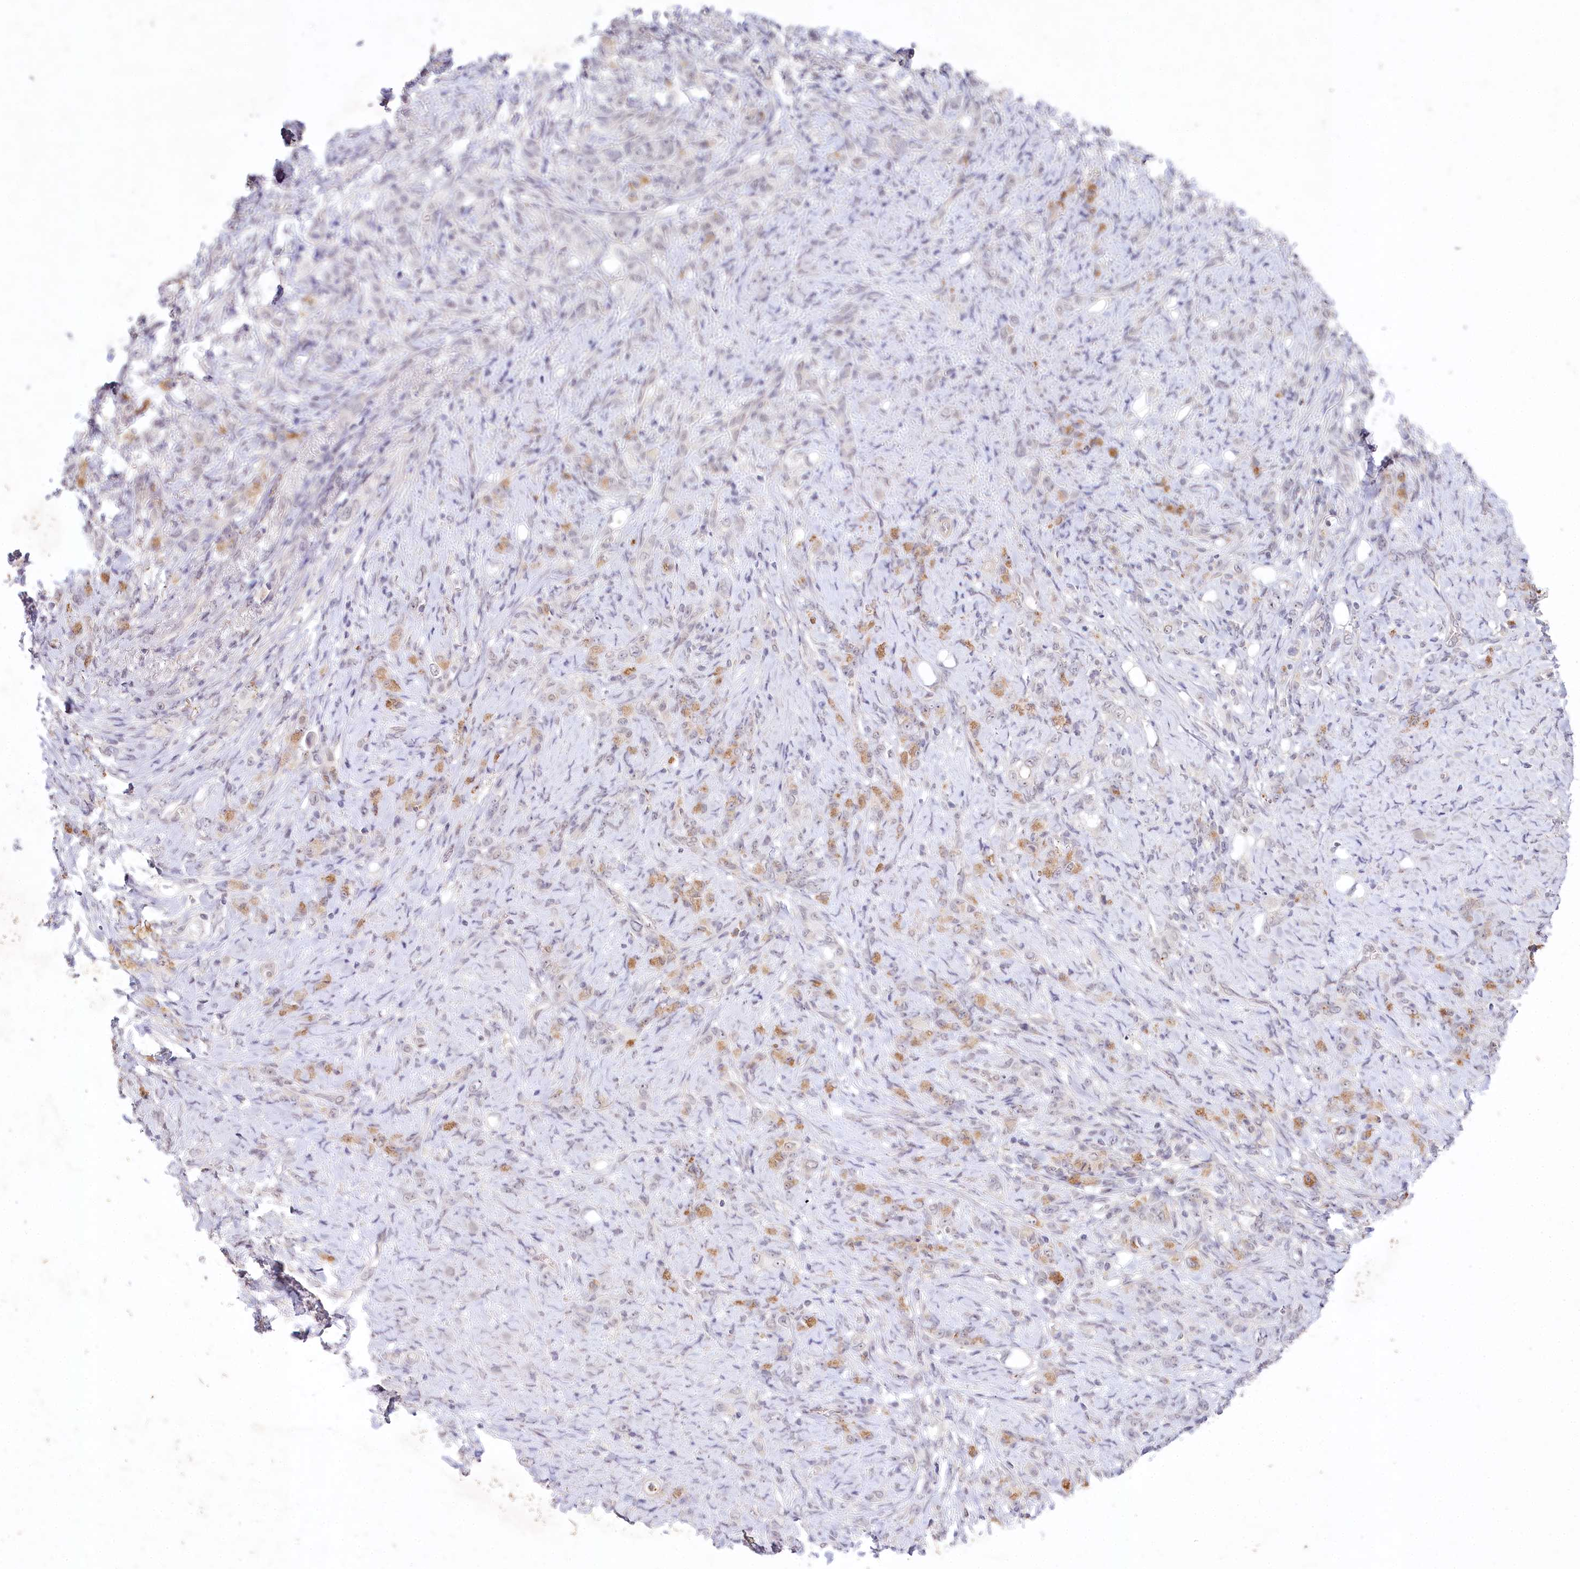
{"staining": {"intensity": "moderate", "quantity": "25%-75%", "location": "cytoplasmic/membranous"}, "tissue": "stomach cancer", "cell_type": "Tumor cells", "image_type": "cancer", "snomed": [{"axis": "morphology", "description": "Adenocarcinoma, NOS"}, {"axis": "topography", "description": "Stomach"}], "caption": "DAB immunohistochemical staining of stomach adenocarcinoma displays moderate cytoplasmic/membranous protein positivity in about 25%-75% of tumor cells.", "gene": "AMTN", "patient": {"sex": "female", "age": 79}}